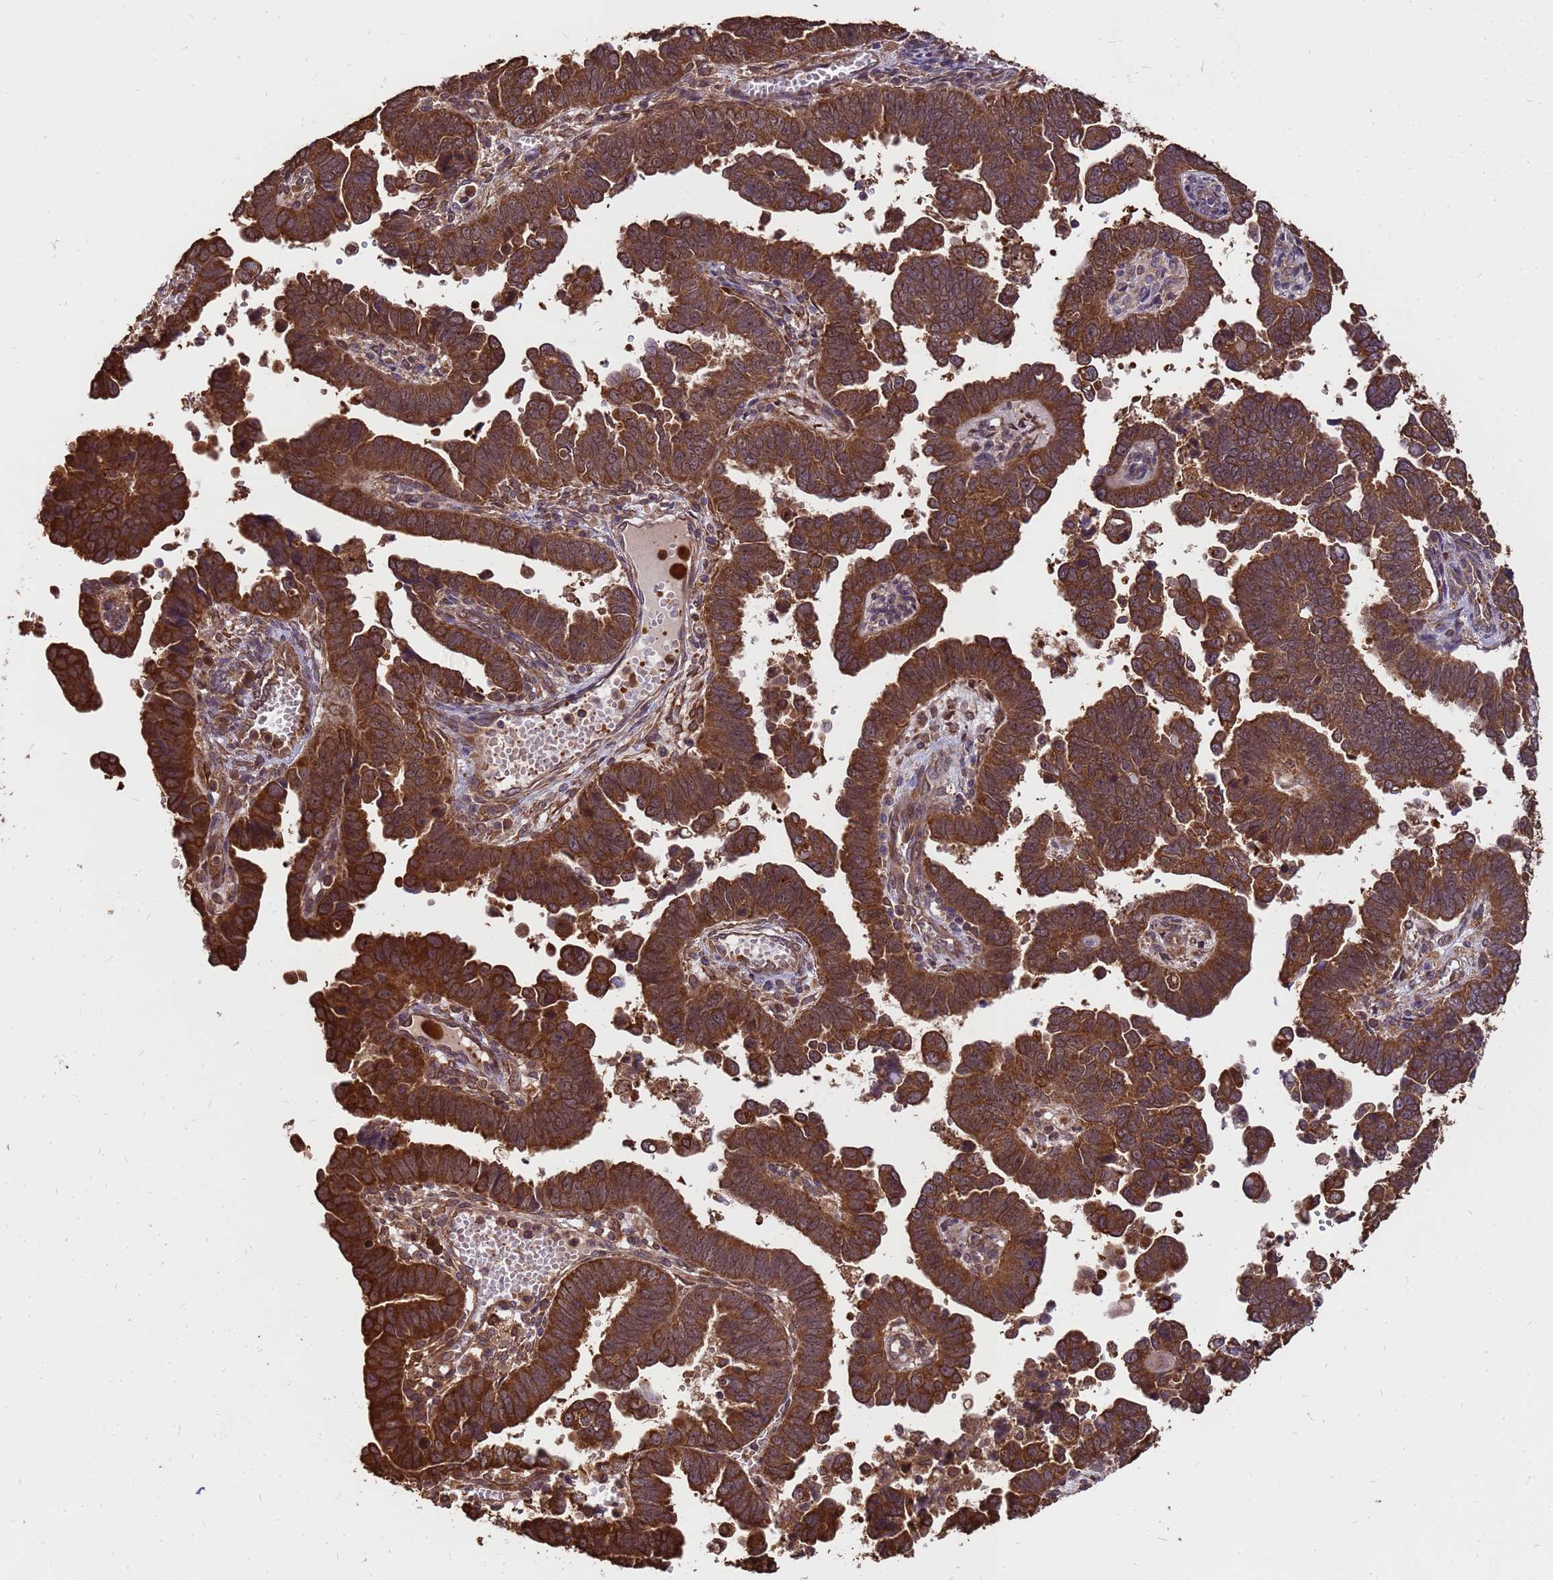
{"staining": {"intensity": "strong", "quantity": ">75%", "location": "cytoplasmic/membranous"}, "tissue": "endometrial cancer", "cell_type": "Tumor cells", "image_type": "cancer", "snomed": [{"axis": "morphology", "description": "Adenocarcinoma, NOS"}, {"axis": "topography", "description": "Endometrium"}], "caption": "Human endometrial adenocarcinoma stained with a protein marker demonstrates strong staining in tumor cells.", "gene": "ZNF618", "patient": {"sex": "female", "age": 75}}